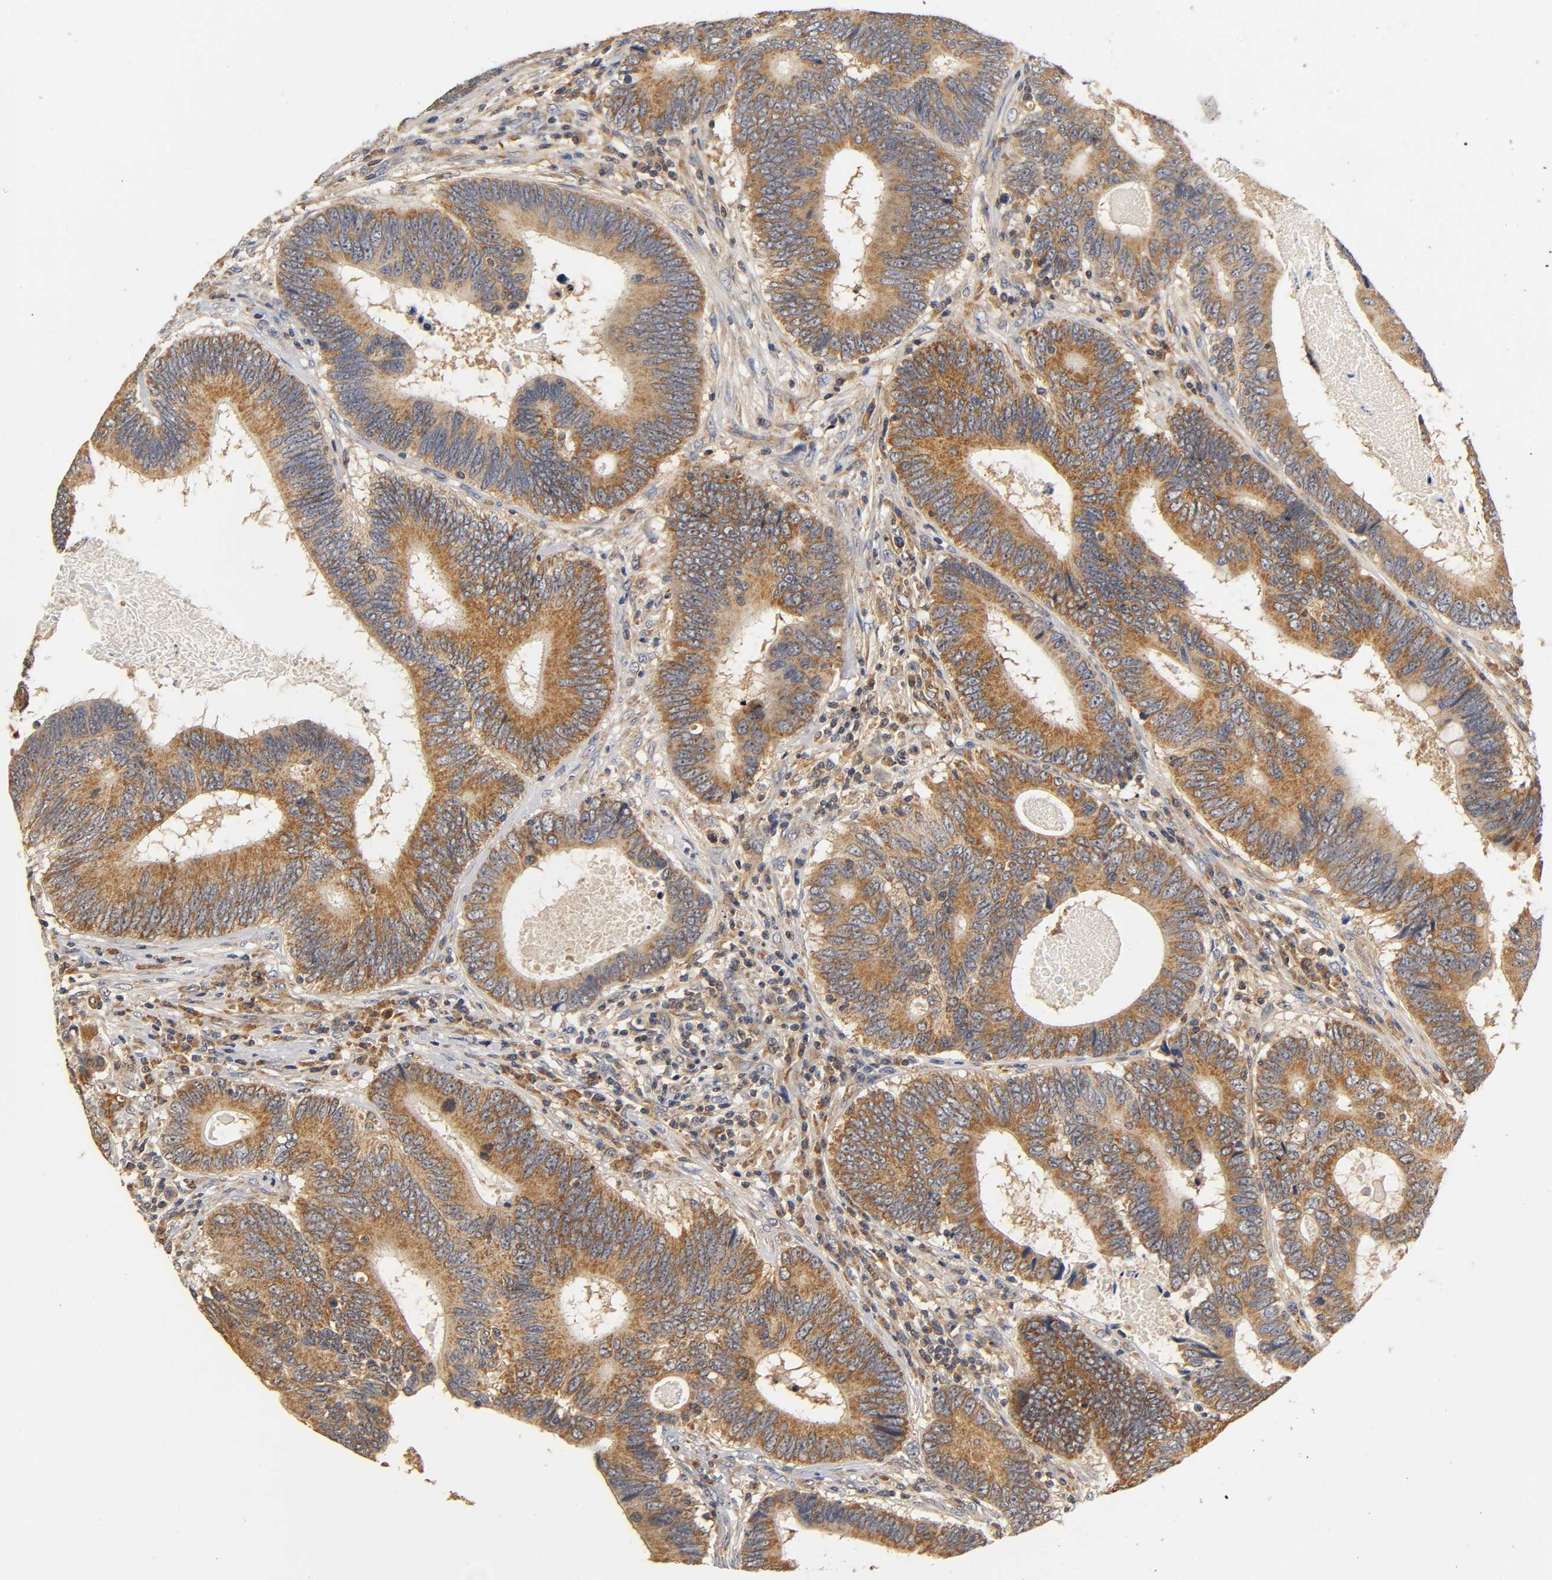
{"staining": {"intensity": "strong", "quantity": ">75%", "location": "cytoplasmic/membranous"}, "tissue": "colorectal cancer", "cell_type": "Tumor cells", "image_type": "cancer", "snomed": [{"axis": "morphology", "description": "Adenocarcinoma, NOS"}, {"axis": "topography", "description": "Colon"}], "caption": "Immunohistochemical staining of human colorectal adenocarcinoma shows high levels of strong cytoplasmic/membranous protein staining in approximately >75% of tumor cells.", "gene": "SCAP", "patient": {"sex": "female", "age": 78}}